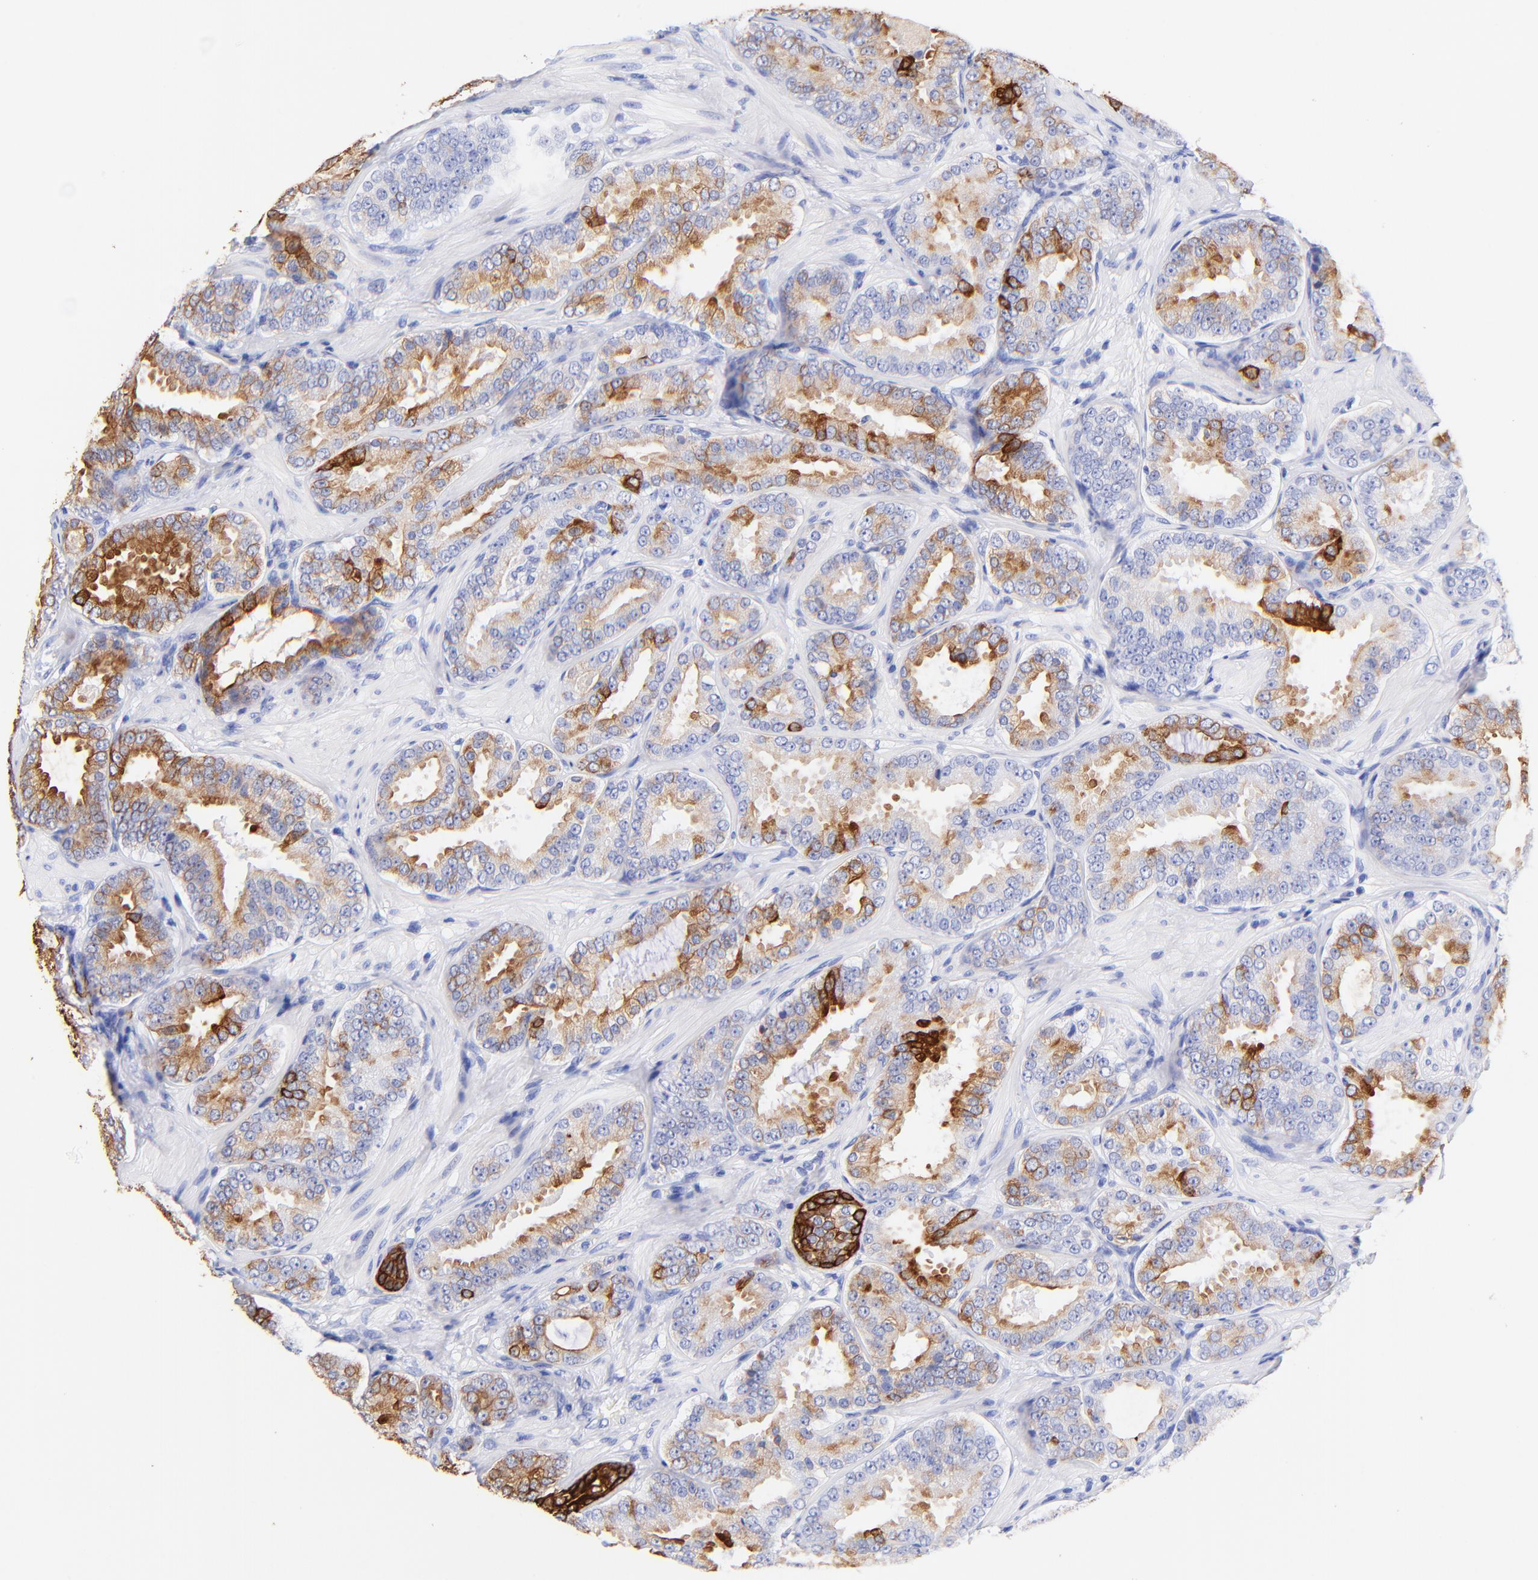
{"staining": {"intensity": "moderate", "quantity": ">75%", "location": "cytoplasmic/membranous"}, "tissue": "prostate cancer", "cell_type": "Tumor cells", "image_type": "cancer", "snomed": [{"axis": "morphology", "description": "Adenocarcinoma, Low grade"}, {"axis": "topography", "description": "Prostate"}], "caption": "Brown immunohistochemical staining in human prostate adenocarcinoma (low-grade) shows moderate cytoplasmic/membranous positivity in approximately >75% of tumor cells.", "gene": "KRT19", "patient": {"sex": "male", "age": 59}}